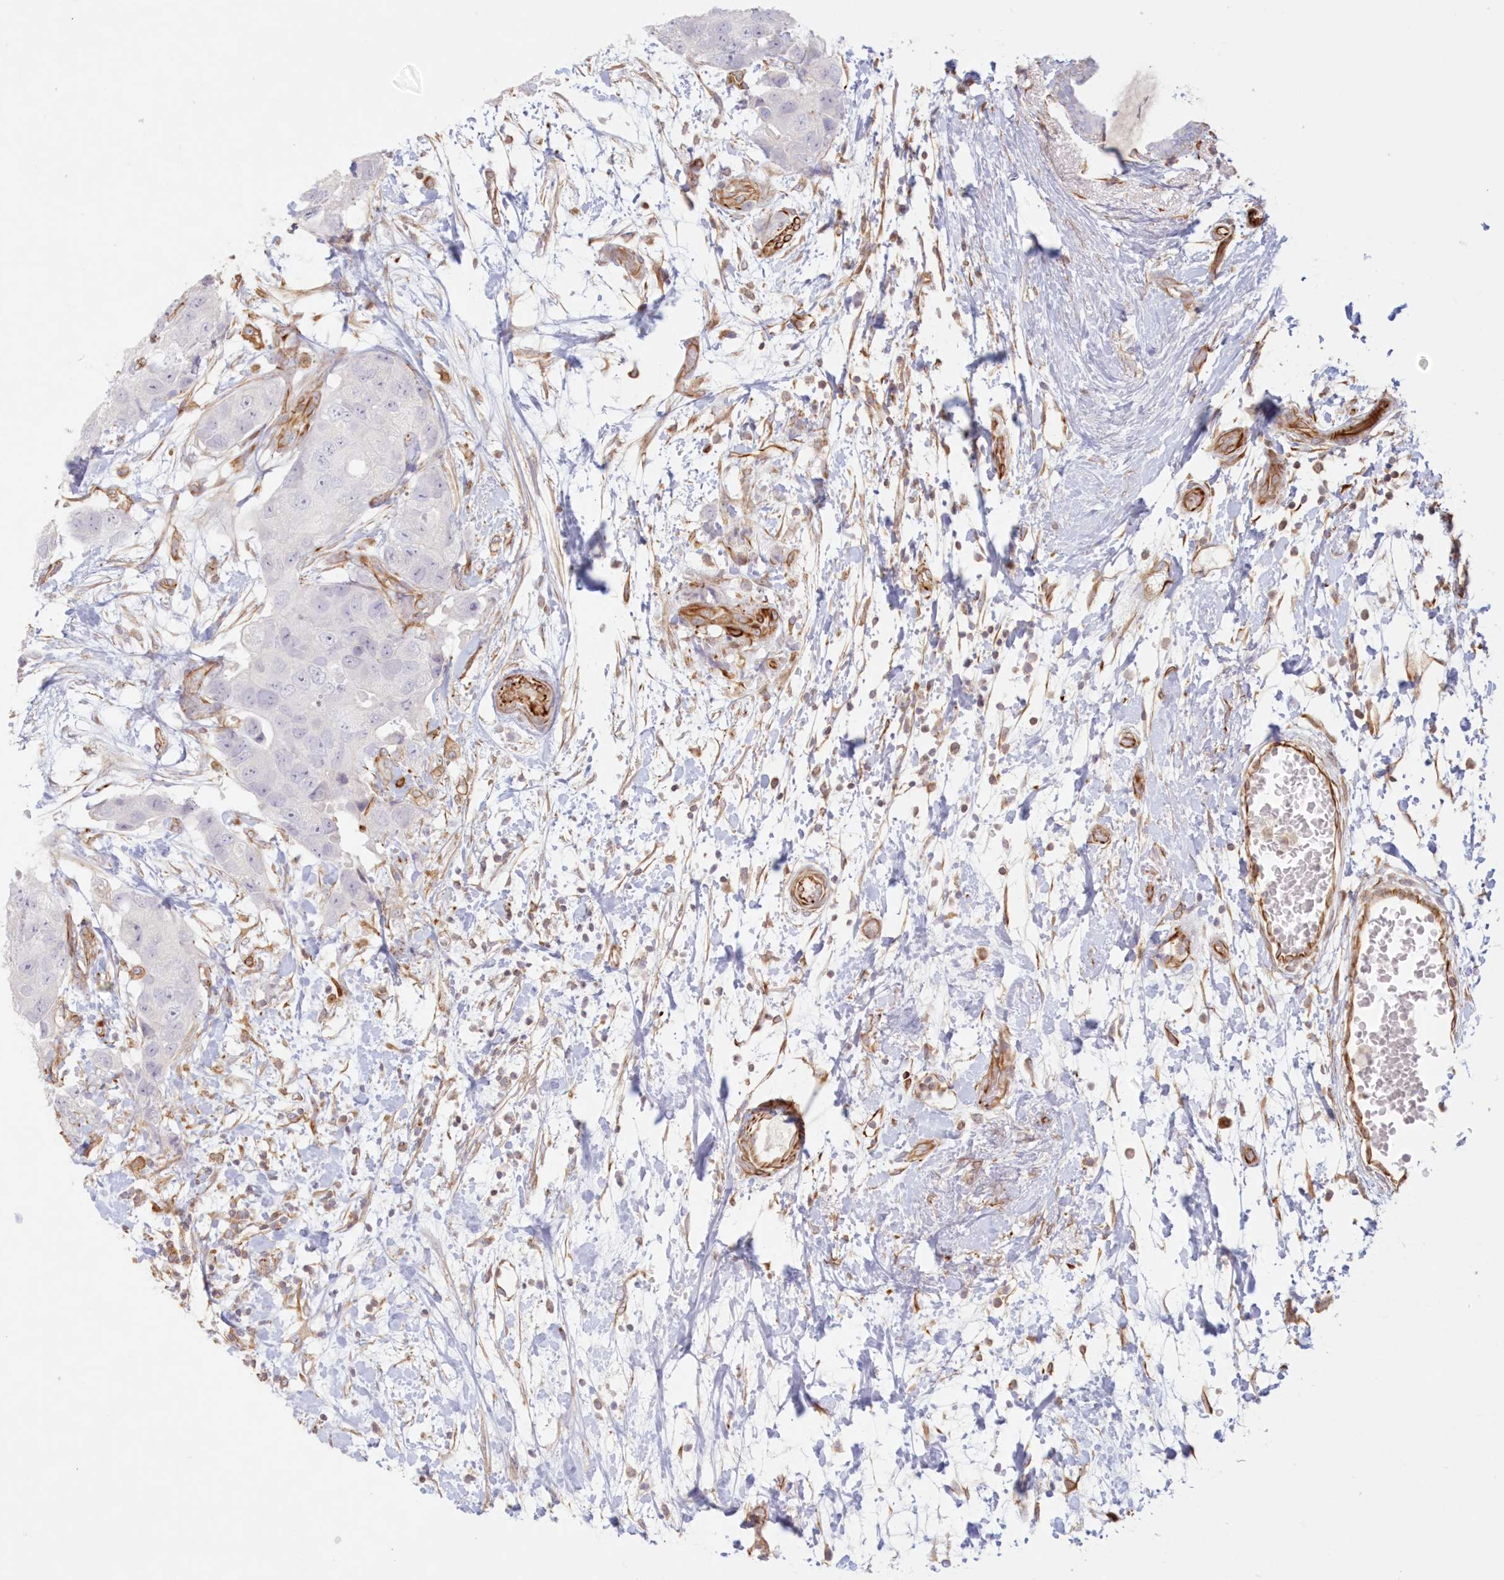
{"staining": {"intensity": "negative", "quantity": "none", "location": "none"}, "tissue": "breast cancer", "cell_type": "Tumor cells", "image_type": "cancer", "snomed": [{"axis": "morphology", "description": "Duct carcinoma"}, {"axis": "topography", "description": "Breast"}], "caption": "The immunohistochemistry micrograph has no significant staining in tumor cells of breast intraductal carcinoma tissue.", "gene": "DMRTB1", "patient": {"sex": "female", "age": 62}}